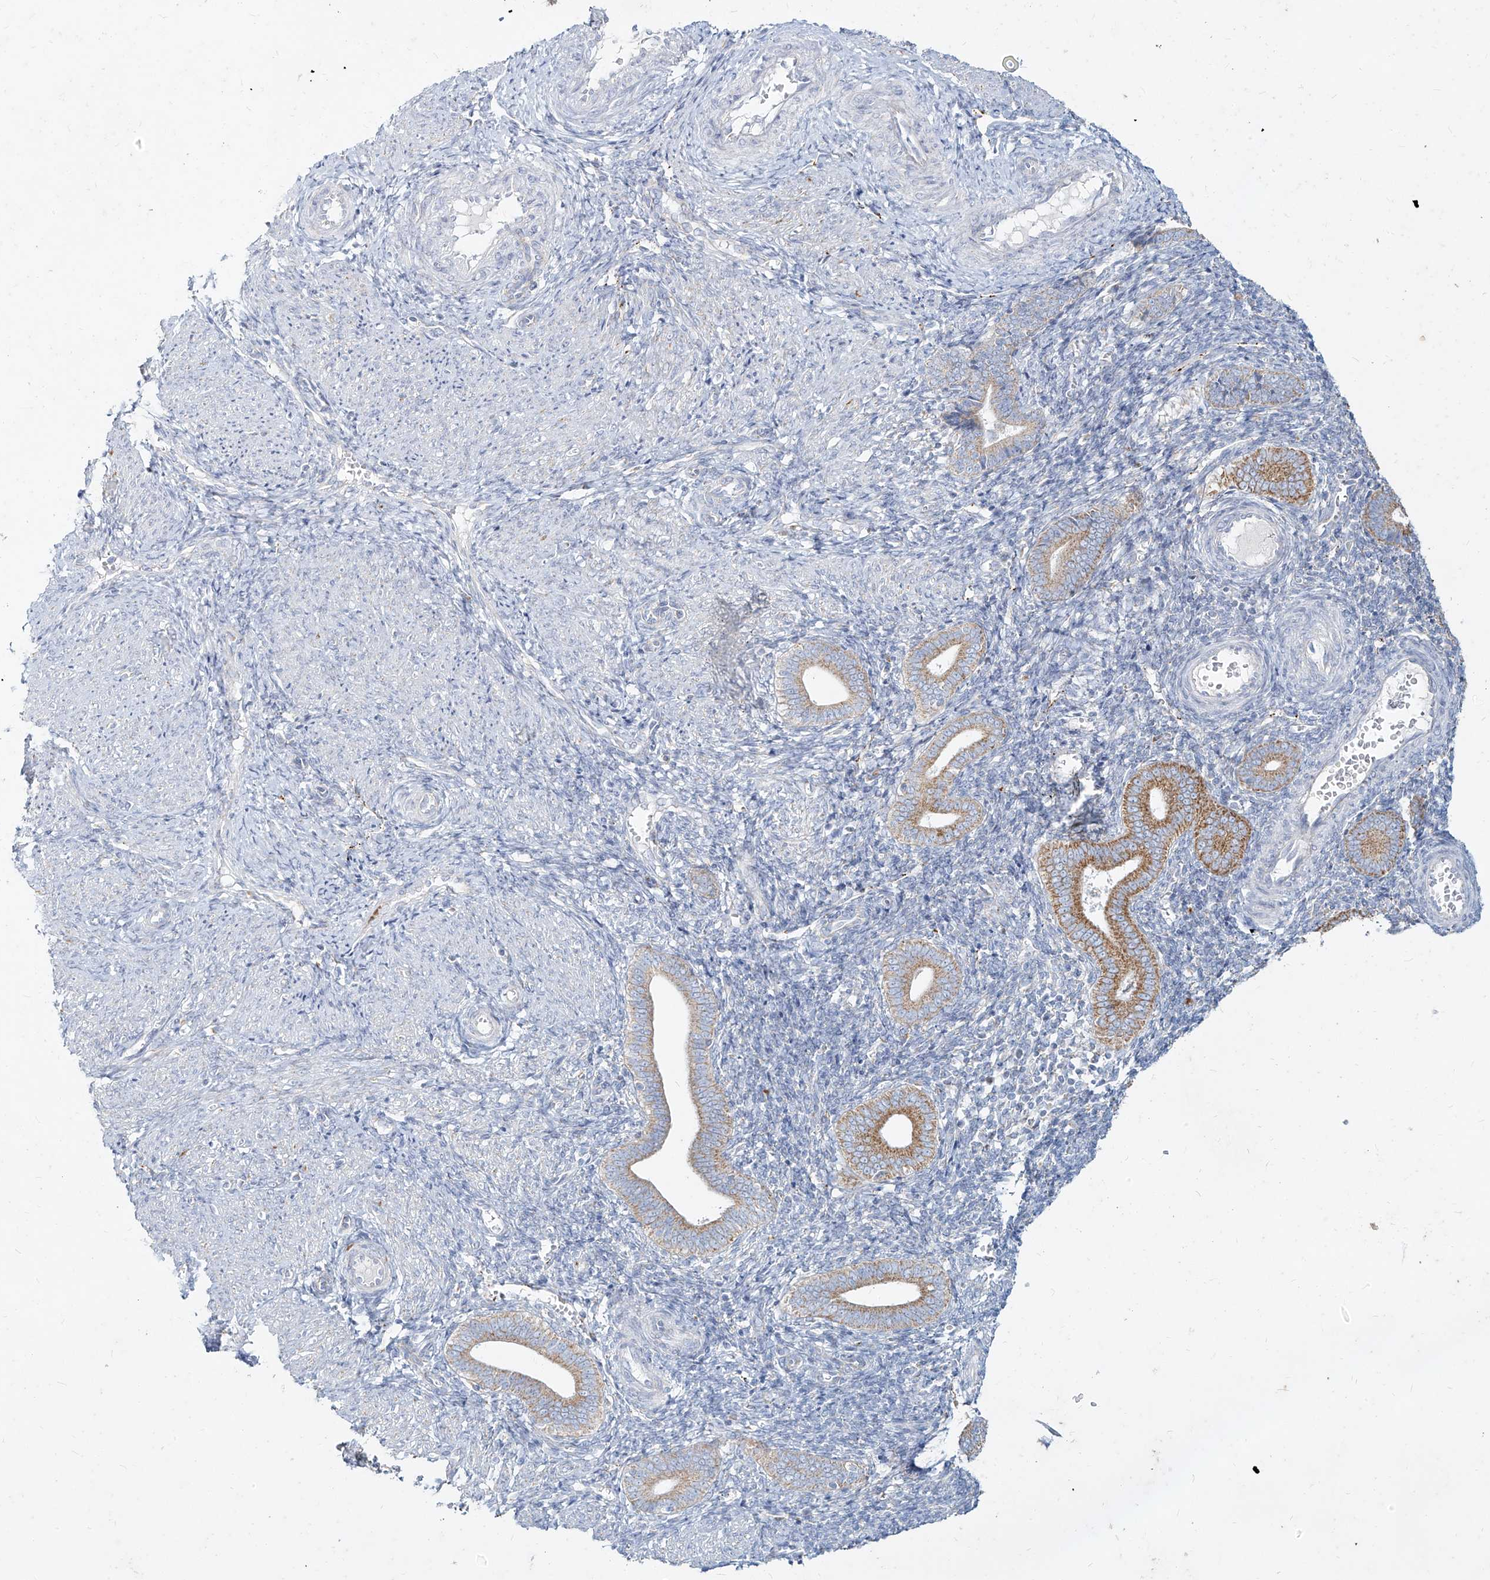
{"staining": {"intensity": "negative", "quantity": "none", "location": "none"}, "tissue": "endometrium", "cell_type": "Cells in endometrial stroma", "image_type": "normal", "snomed": [{"axis": "morphology", "description": "Normal tissue, NOS"}, {"axis": "topography", "description": "Uterus"}, {"axis": "topography", "description": "Endometrium"}], "caption": "The image demonstrates no significant expression in cells in endometrial stroma of endometrium. Brightfield microscopy of IHC stained with DAB (3,3'-diaminobenzidine) (brown) and hematoxylin (blue), captured at high magnification.", "gene": "MTX2", "patient": {"sex": "female", "age": 33}}